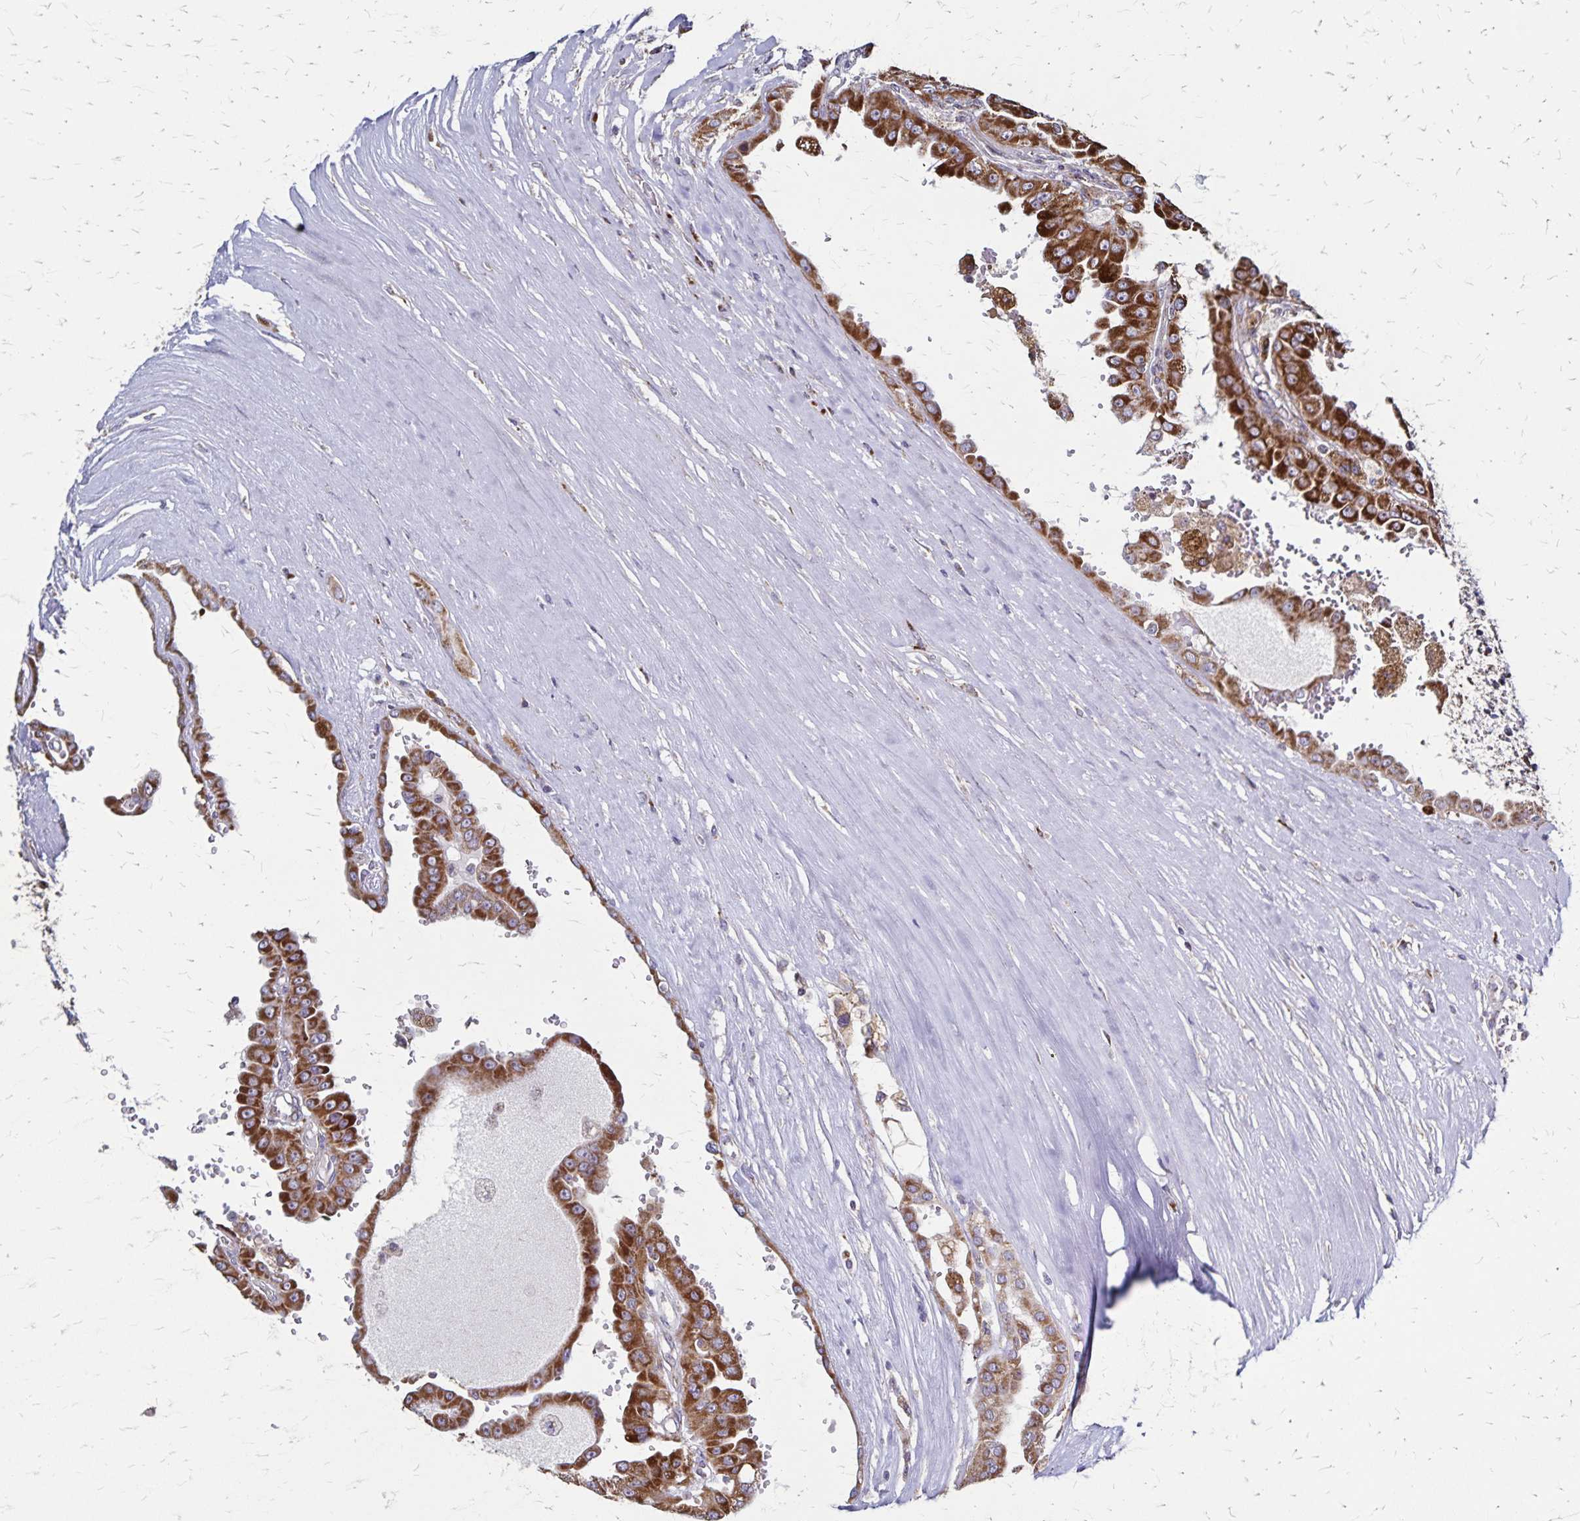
{"staining": {"intensity": "strong", "quantity": ">75%", "location": "cytoplasmic/membranous"}, "tissue": "renal cancer", "cell_type": "Tumor cells", "image_type": "cancer", "snomed": [{"axis": "morphology", "description": "Adenocarcinoma, NOS"}, {"axis": "topography", "description": "Kidney"}], "caption": "About >75% of tumor cells in human renal cancer exhibit strong cytoplasmic/membranous protein staining as visualized by brown immunohistochemical staining.", "gene": "NFS1", "patient": {"sex": "male", "age": 58}}